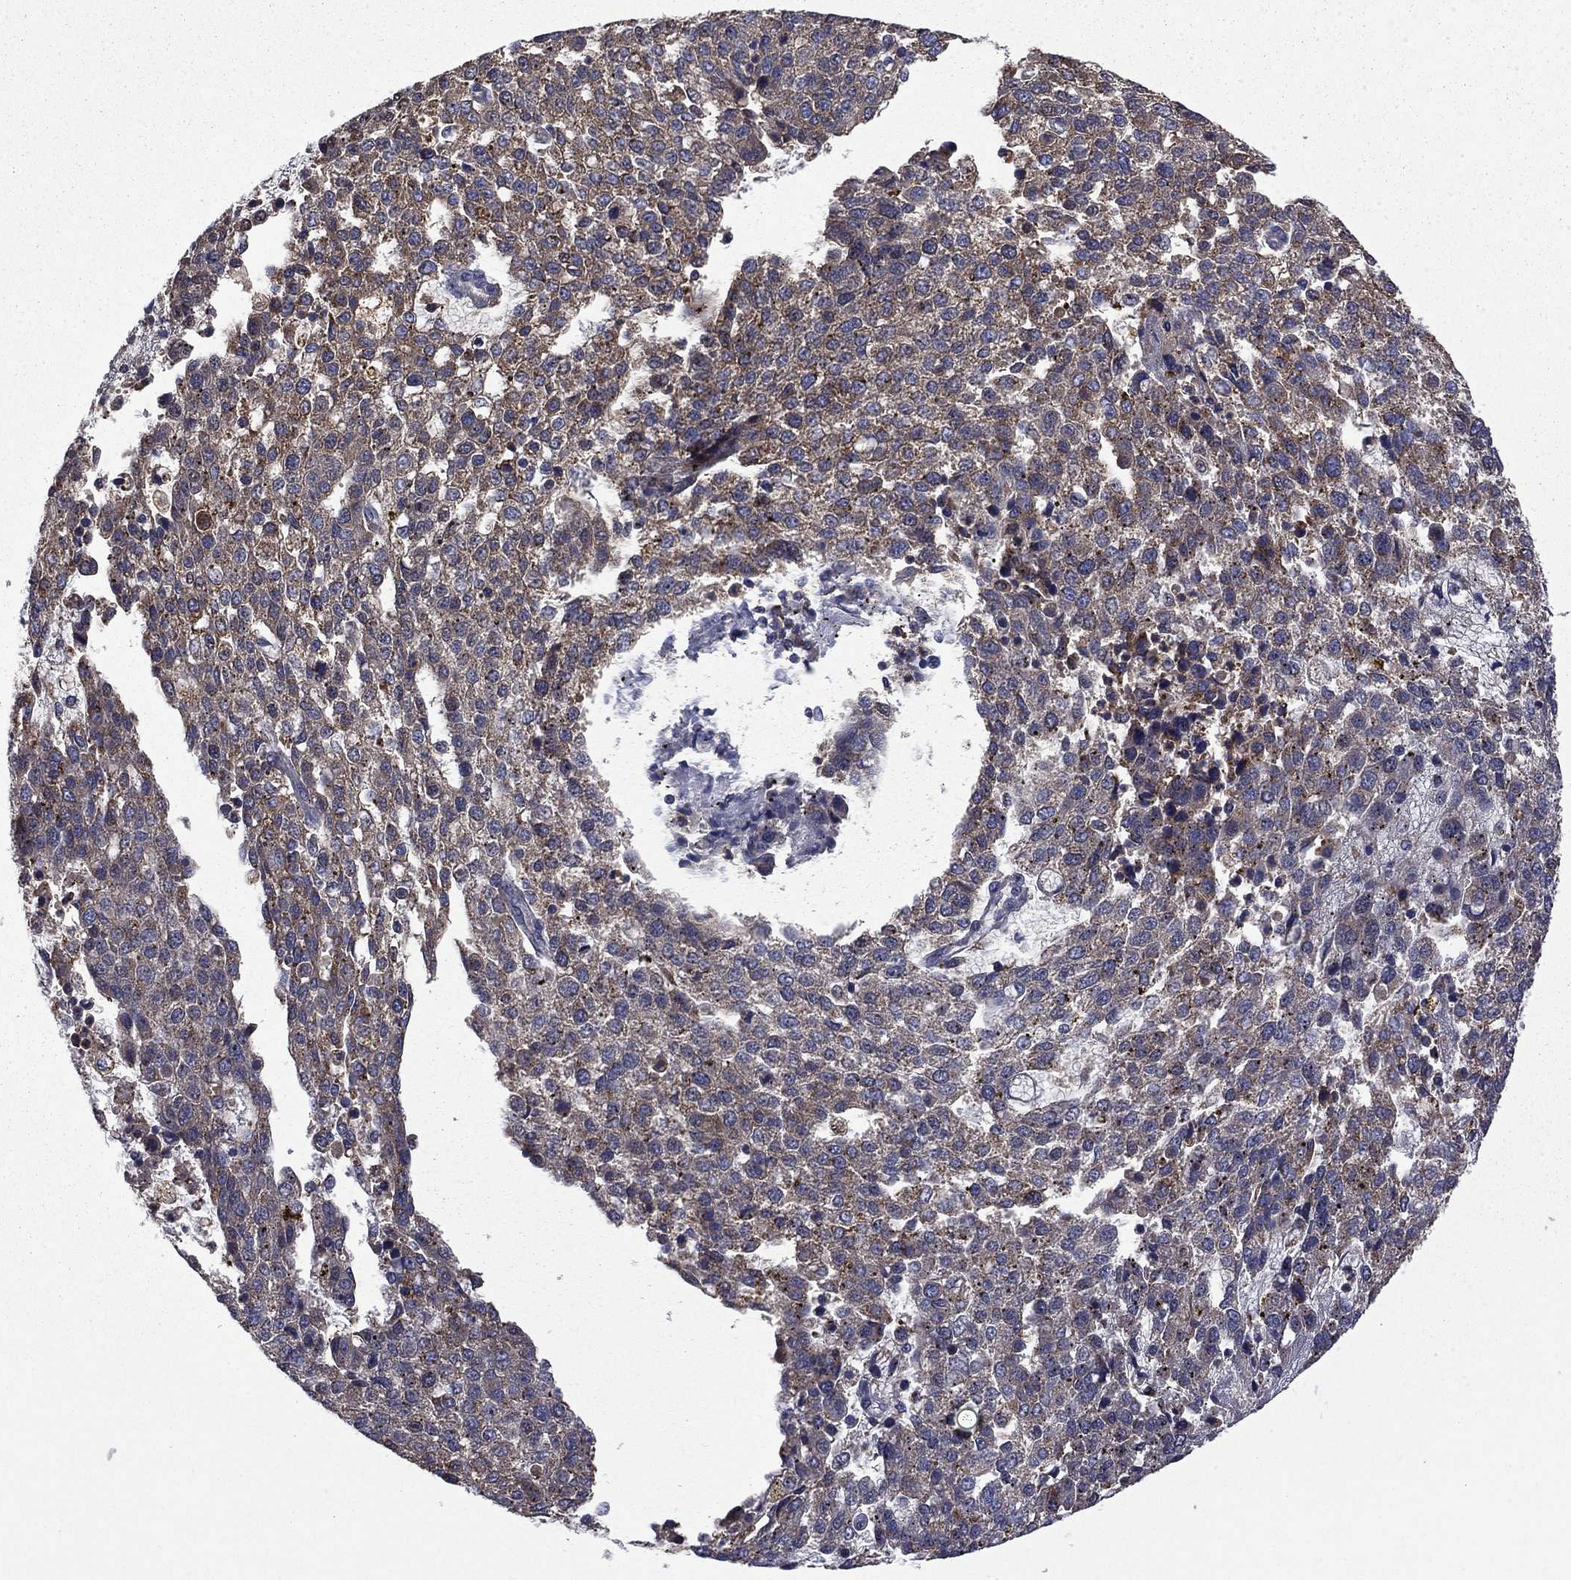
{"staining": {"intensity": "negative", "quantity": "none", "location": "none"}, "tissue": "pancreatic cancer", "cell_type": "Tumor cells", "image_type": "cancer", "snomed": [{"axis": "morphology", "description": "Adenocarcinoma, NOS"}, {"axis": "topography", "description": "Pancreas"}], "caption": "High power microscopy micrograph of an immunohistochemistry (IHC) image of pancreatic cancer (adenocarcinoma), revealing no significant staining in tumor cells.", "gene": "CEACAM7", "patient": {"sex": "female", "age": 61}}